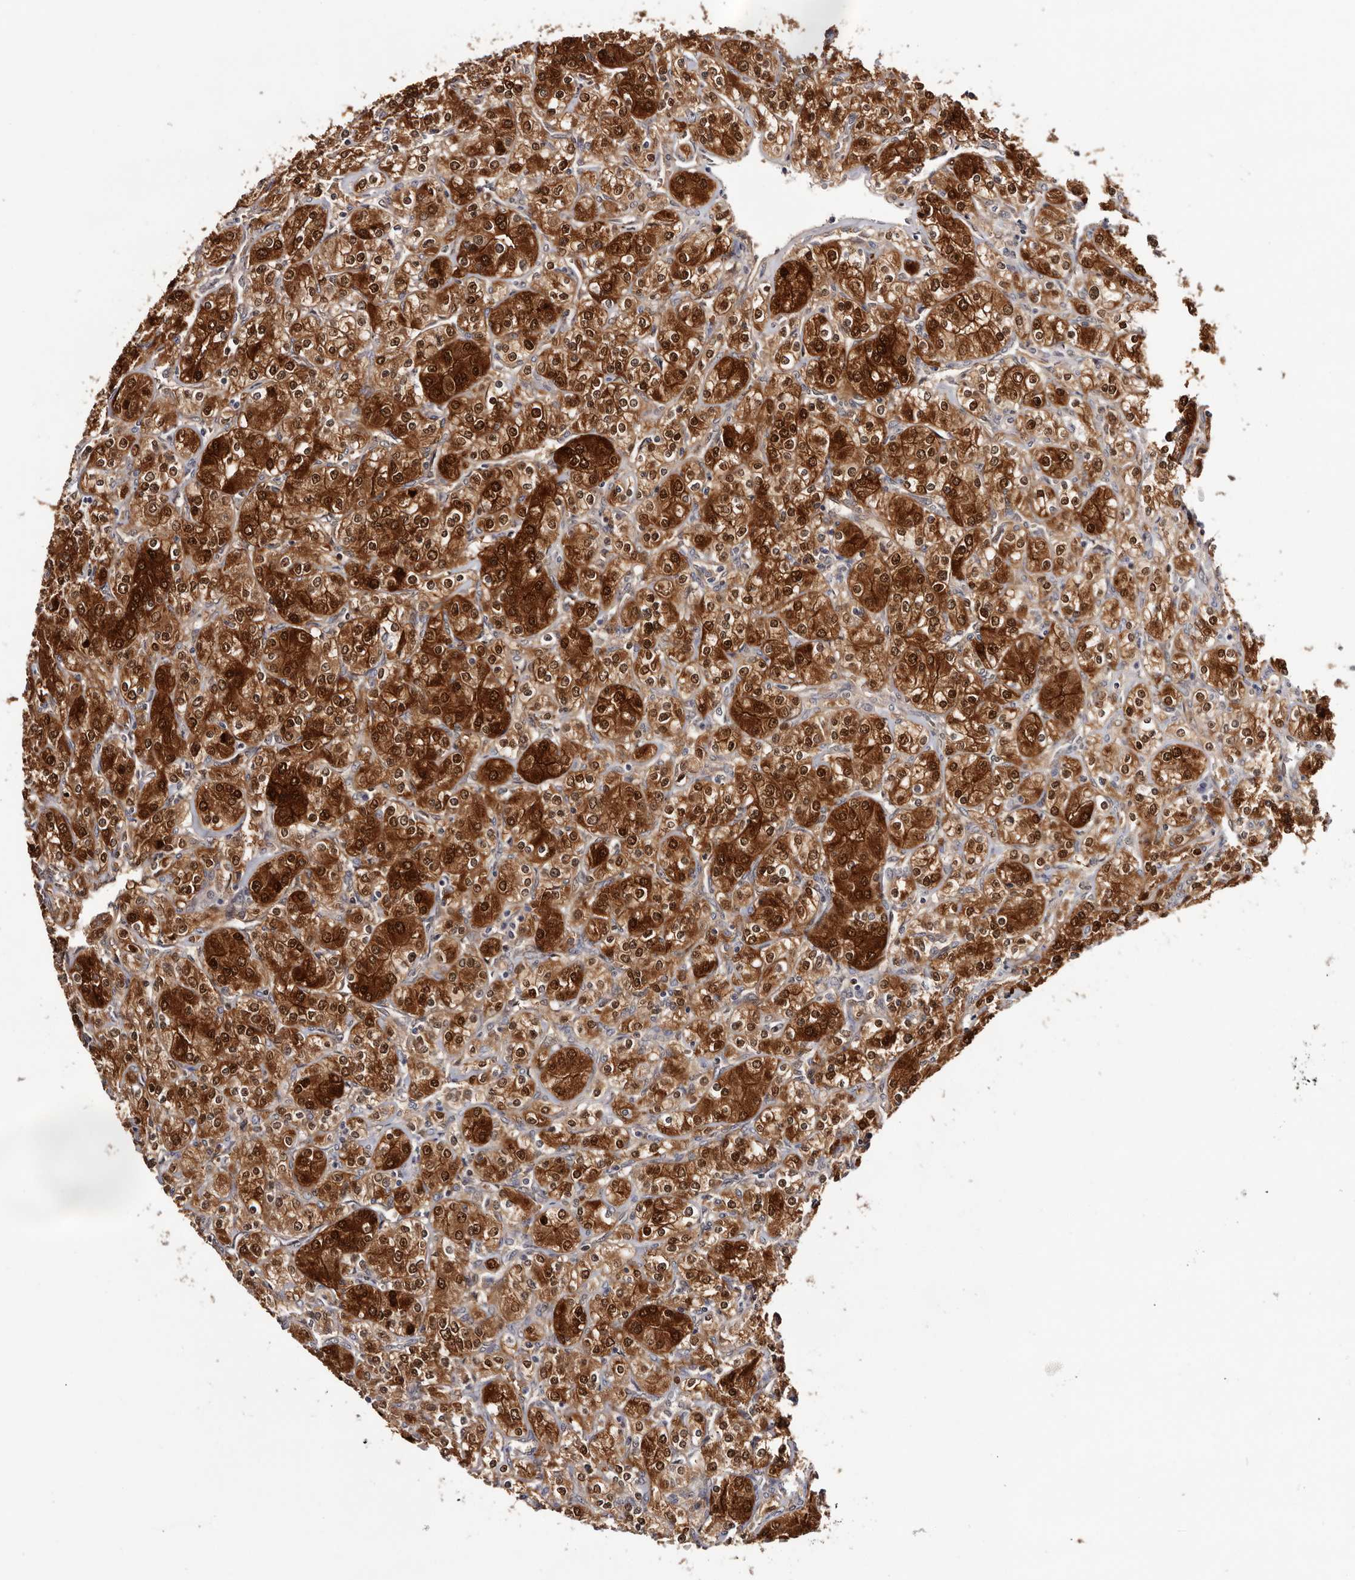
{"staining": {"intensity": "strong", "quantity": ">75%", "location": "cytoplasmic/membranous,nuclear"}, "tissue": "renal cancer", "cell_type": "Tumor cells", "image_type": "cancer", "snomed": [{"axis": "morphology", "description": "Adenocarcinoma, NOS"}, {"axis": "topography", "description": "Kidney"}], "caption": "High-magnification brightfield microscopy of adenocarcinoma (renal) stained with DAB (3,3'-diaminobenzidine) (brown) and counterstained with hematoxylin (blue). tumor cells exhibit strong cytoplasmic/membranous and nuclear expression is identified in about>75% of cells.", "gene": "TP53I3", "patient": {"sex": "male", "age": 77}}